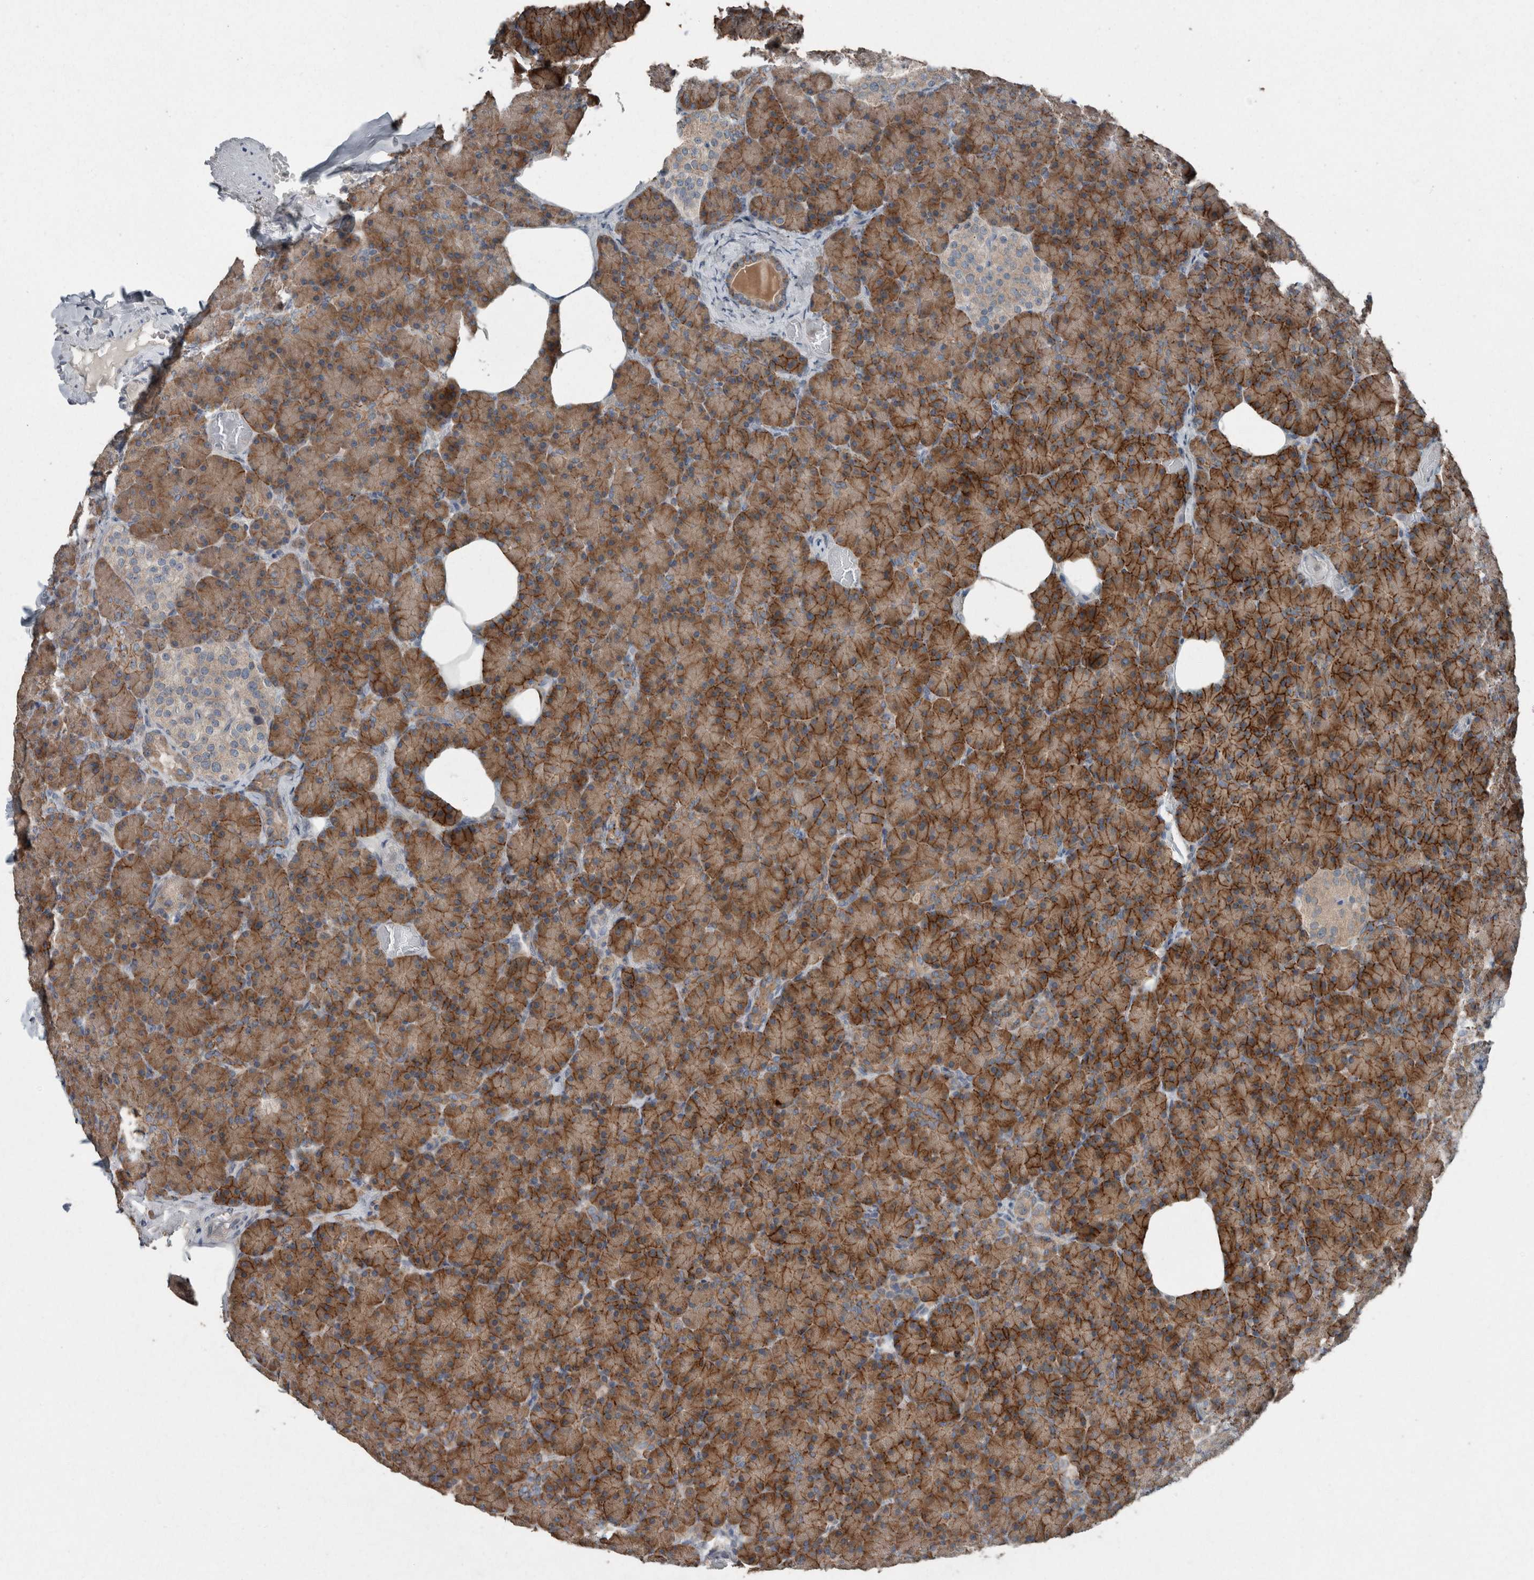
{"staining": {"intensity": "moderate", "quantity": ">75%", "location": "cytoplasmic/membranous"}, "tissue": "pancreas", "cell_type": "Exocrine glandular cells", "image_type": "normal", "snomed": [{"axis": "morphology", "description": "Normal tissue, NOS"}, {"axis": "topography", "description": "Pancreas"}], "caption": "Human pancreas stained with a brown dye exhibits moderate cytoplasmic/membranous positive positivity in about >75% of exocrine glandular cells.", "gene": "KNTC1", "patient": {"sex": "female", "age": 43}}